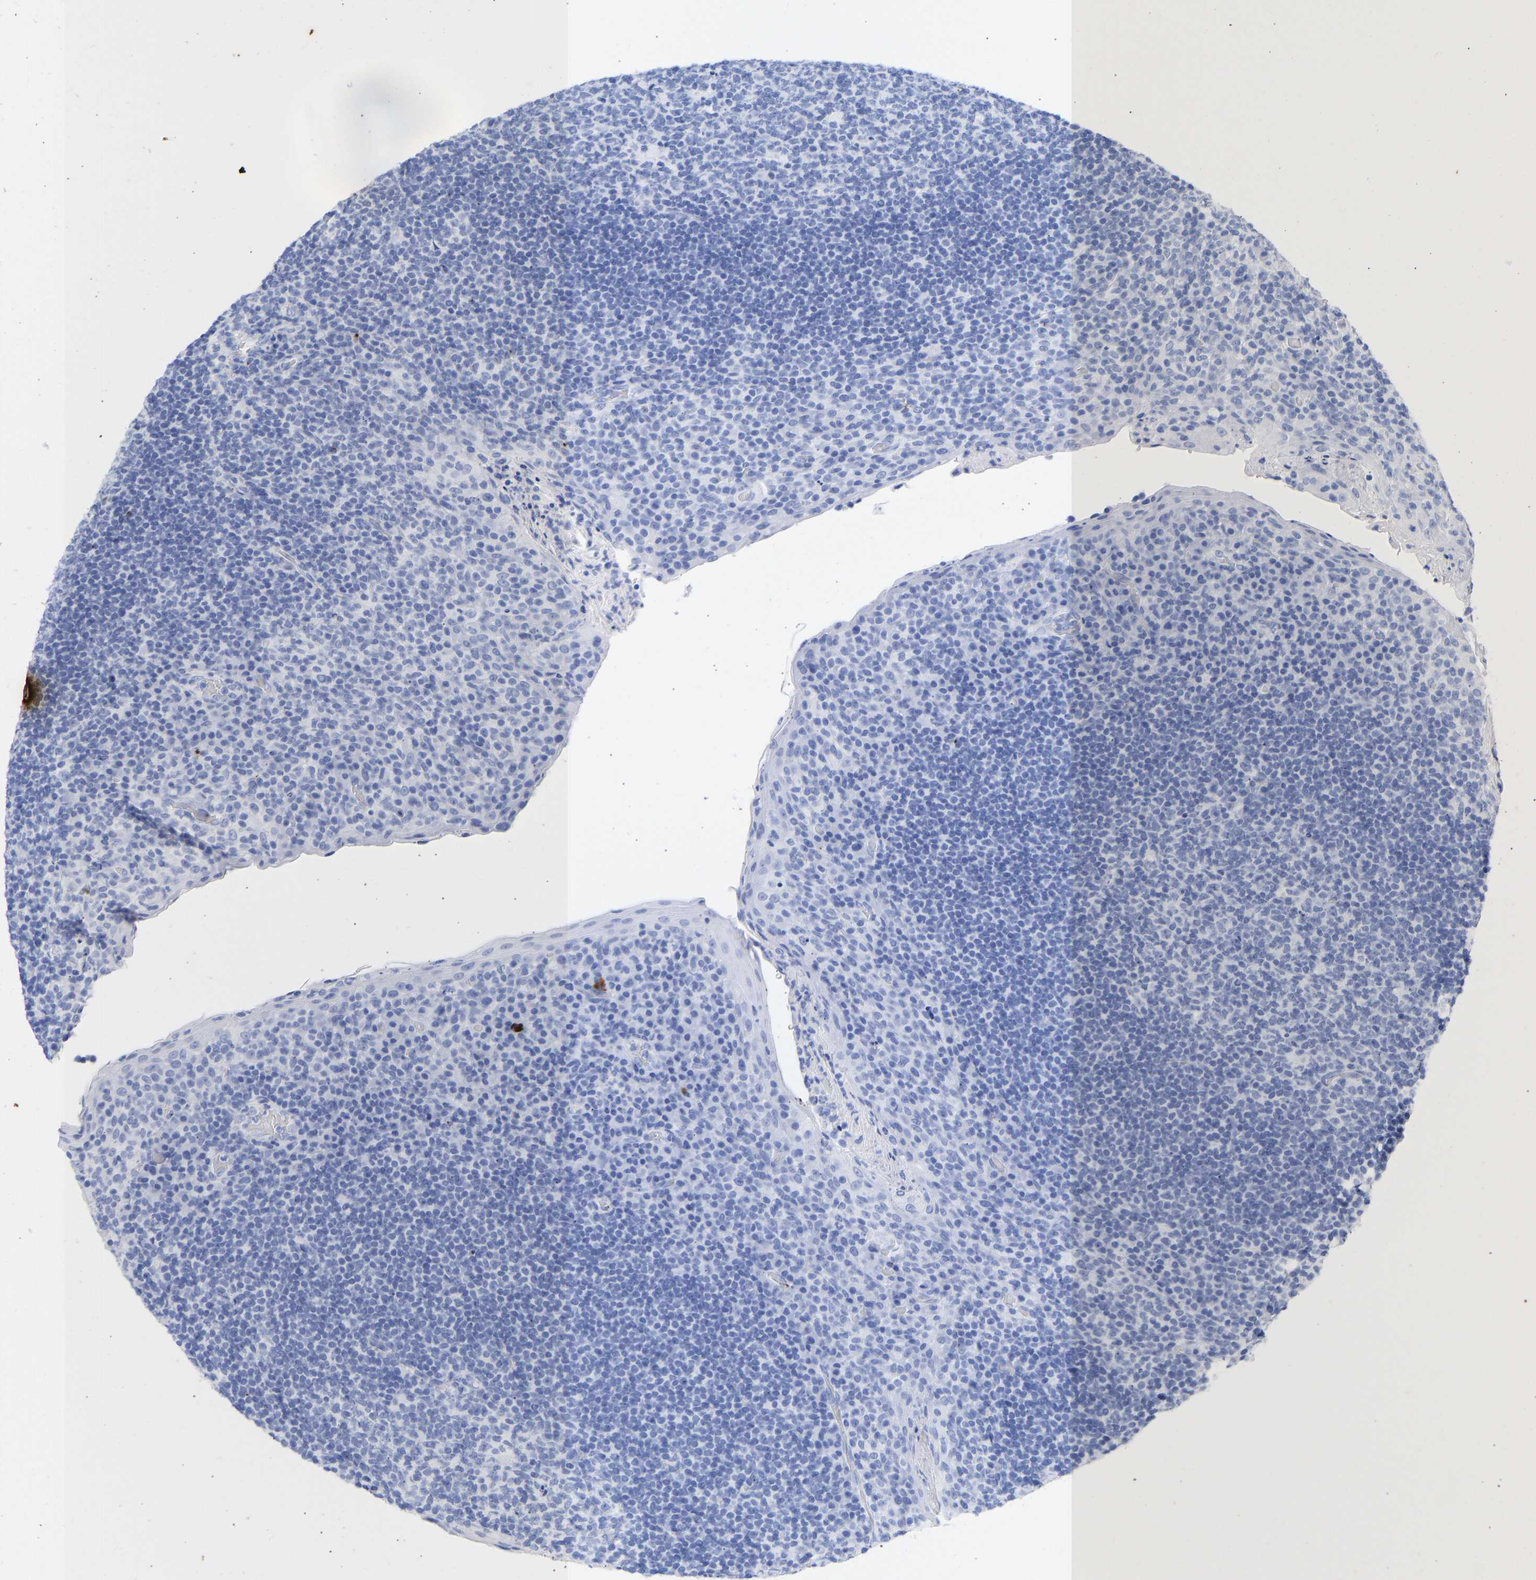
{"staining": {"intensity": "negative", "quantity": "none", "location": "none"}, "tissue": "tonsil", "cell_type": "Germinal center cells", "image_type": "normal", "snomed": [{"axis": "morphology", "description": "Normal tissue, NOS"}, {"axis": "topography", "description": "Tonsil"}], "caption": "IHC photomicrograph of benign tonsil stained for a protein (brown), which shows no positivity in germinal center cells.", "gene": "KRT1", "patient": {"sex": "male", "age": 17}}